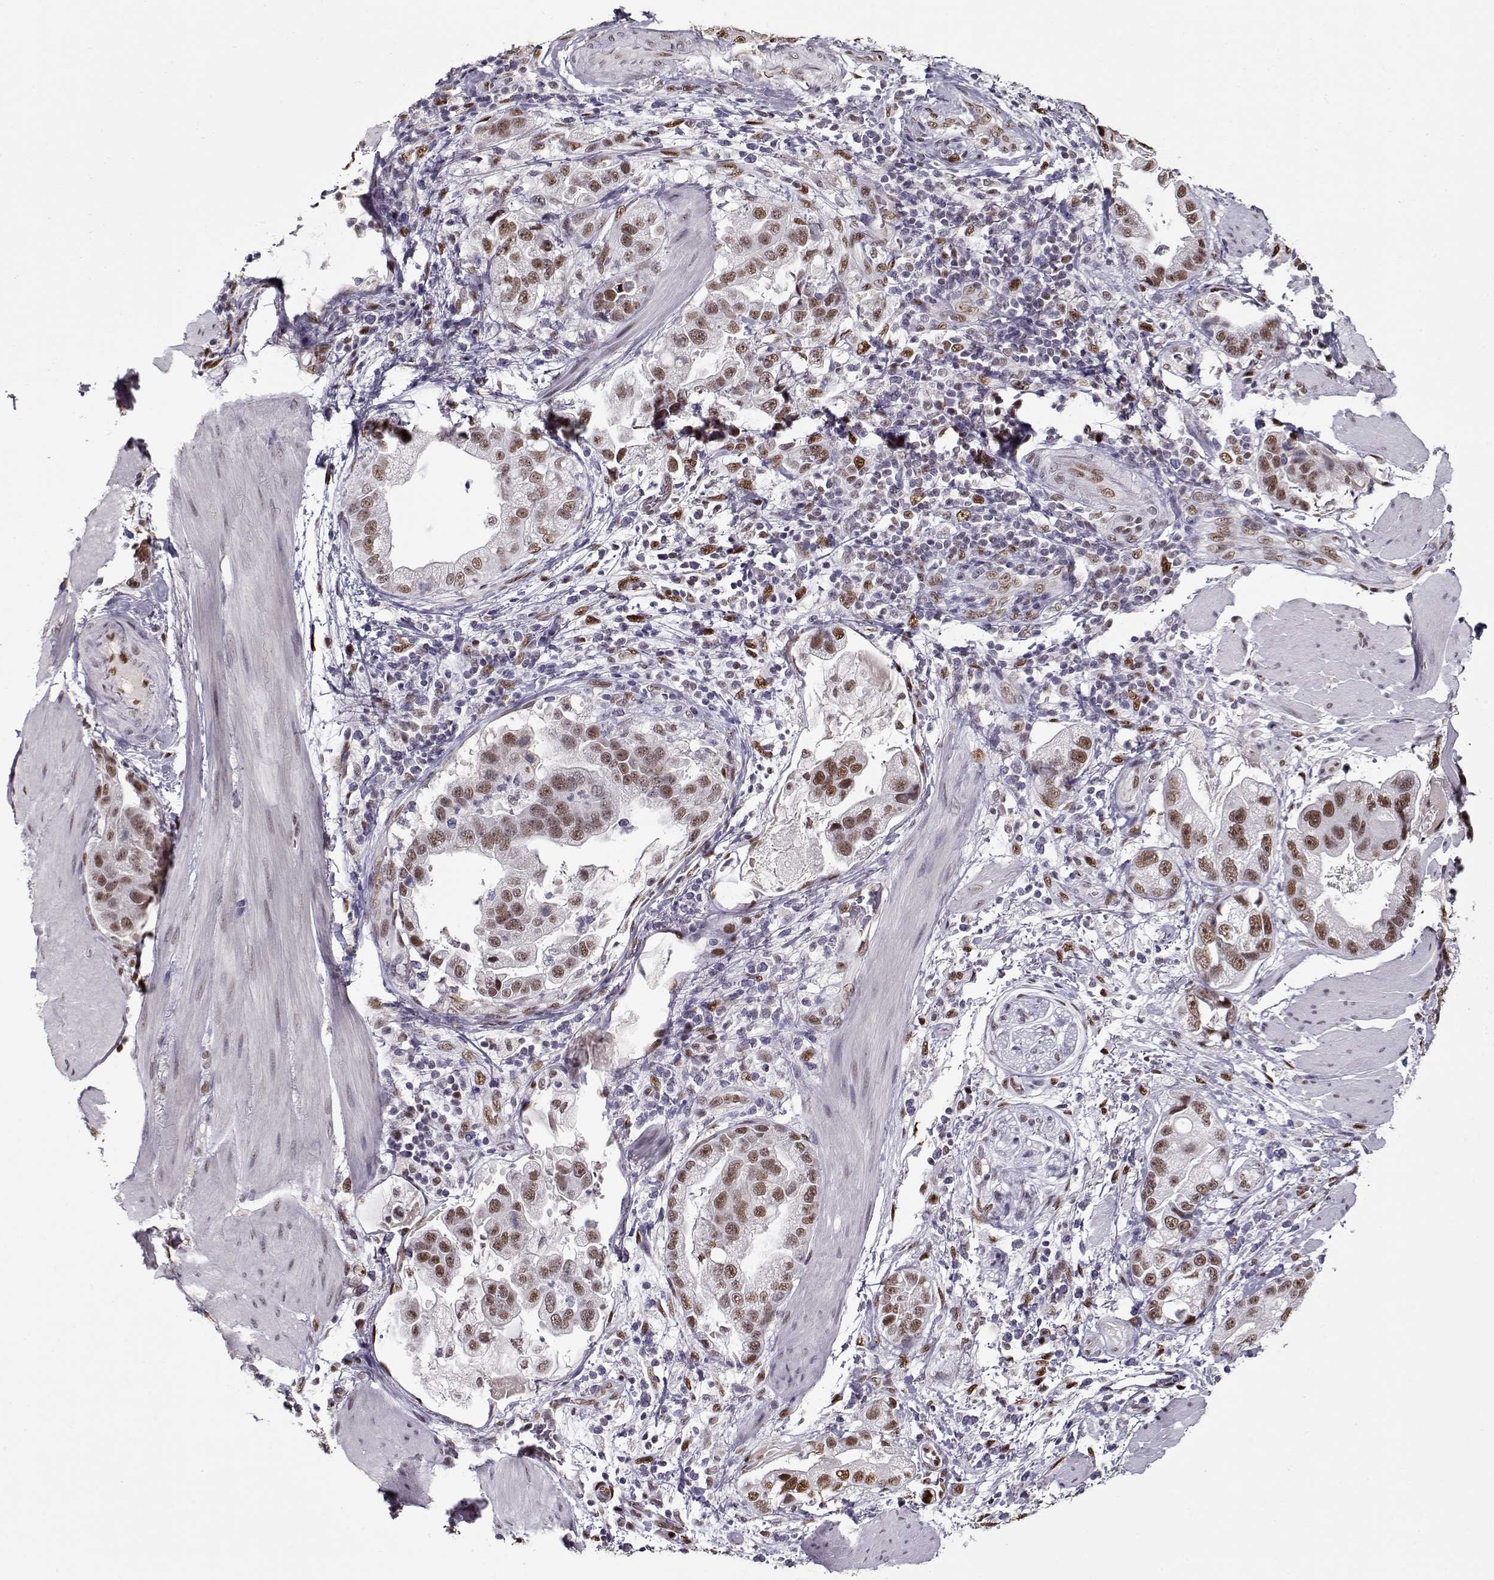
{"staining": {"intensity": "moderate", "quantity": ">75%", "location": "nuclear"}, "tissue": "stomach cancer", "cell_type": "Tumor cells", "image_type": "cancer", "snomed": [{"axis": "morphology", "description": "Adenocarcinoma, NOS"}, {"axis": "topography", "description": "Stomach"}], "caption": "Human stomach cancer stained with a protein marker exhibits moderate staining in tumor cells.", "gene": "PRMT8", "patient": {"sex": "male", "age": 59}}